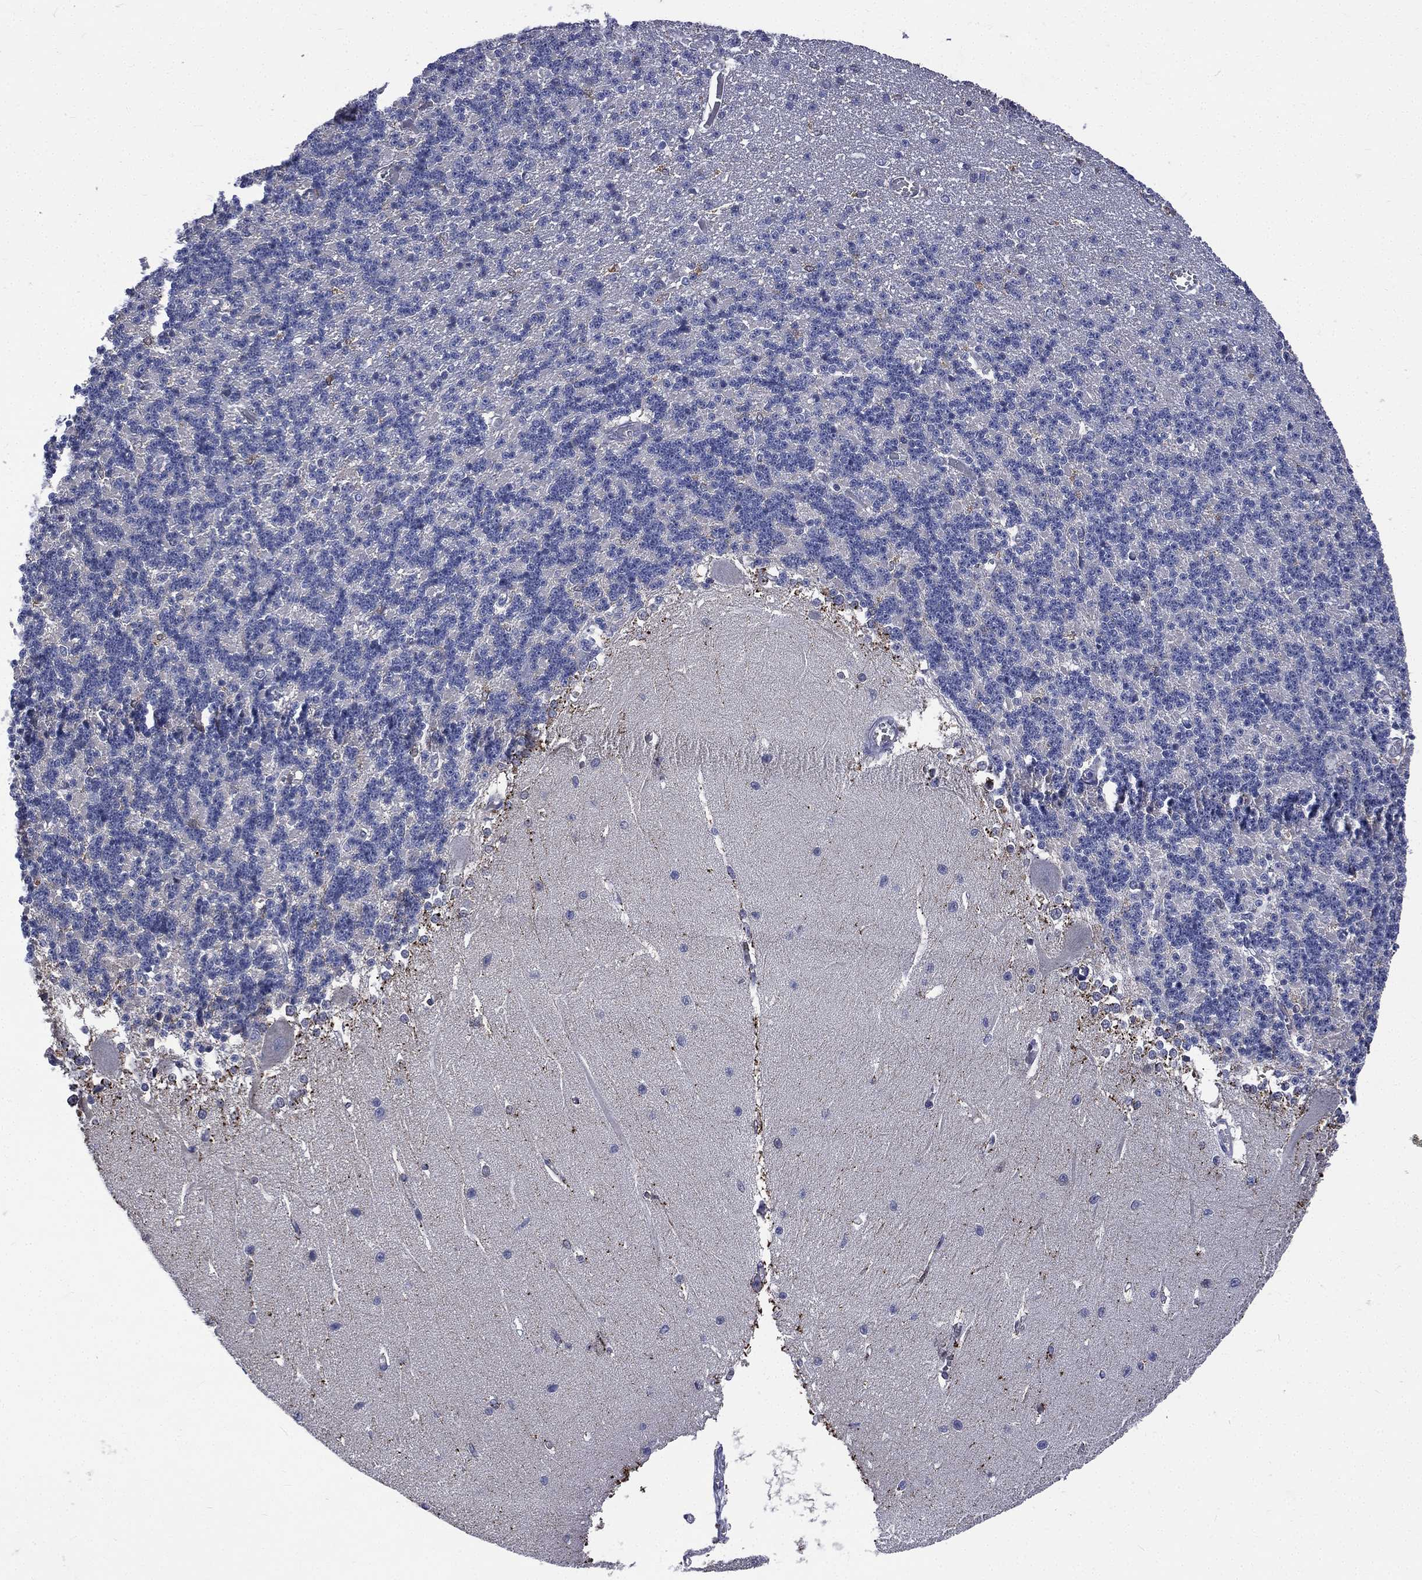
{"staining": {"intensity": "negative", "quantity": "none", "location": "none"}, "tissue": "cerebellum", "cell_type": "Cells in granular layer", "image_type": "normal", "snomed": [{"axis": "morphology", "description": "Normal tissue, NOS"}, {"axis": "topography", "description": "Cerebellum"}], "caption": "Immunohistochemistry histopathology image of unremarkable cerebellum: human cerebellum stained with DAB (3,3'-diaminobenzidine) demonstrates no significant protein expression in cells in granular layer. (IHC, brightfield microscopy, high magnification).", "gene": "CA12", "patient": {"sex": "male", "age": 37}}